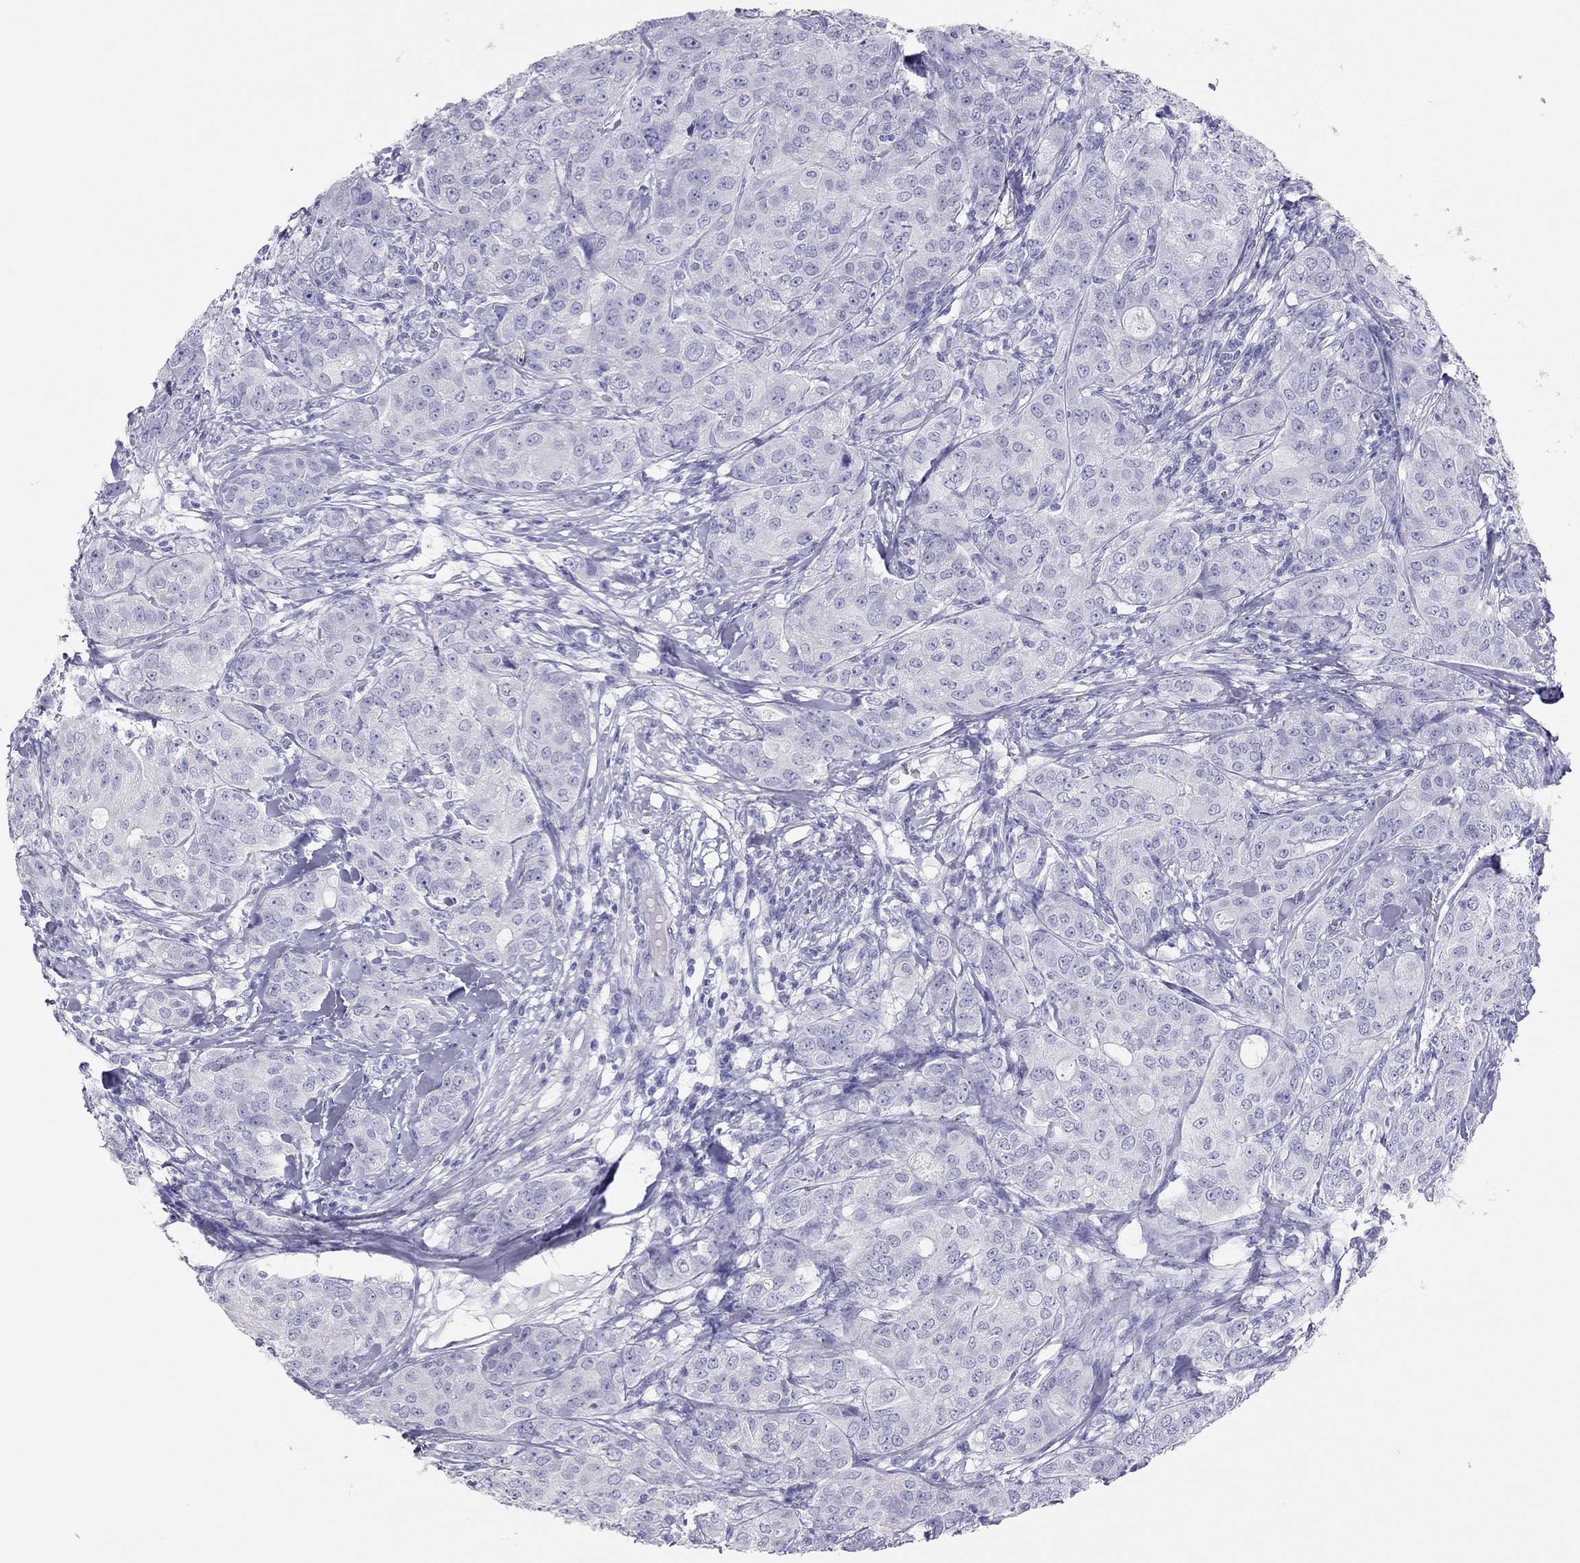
{"staining": {"intensity": "negative", "quantity": "none", "location": "none"}, "tissue": "breast cancer", "cell_type": "Tumor cells", "image_type": "cancer", "snomed": [{"axis": "morphology", "description": "Duct carcinoma"}, {"axis": "topography", "description": "Breast"}], "caption": "Immunohistochemical staining of human breast cancer (intraductal carcinoma) demonstrates no significant expression in tumor cells.", "gene": "TSHB", "patient": {"sex": "female", "age": 43}}